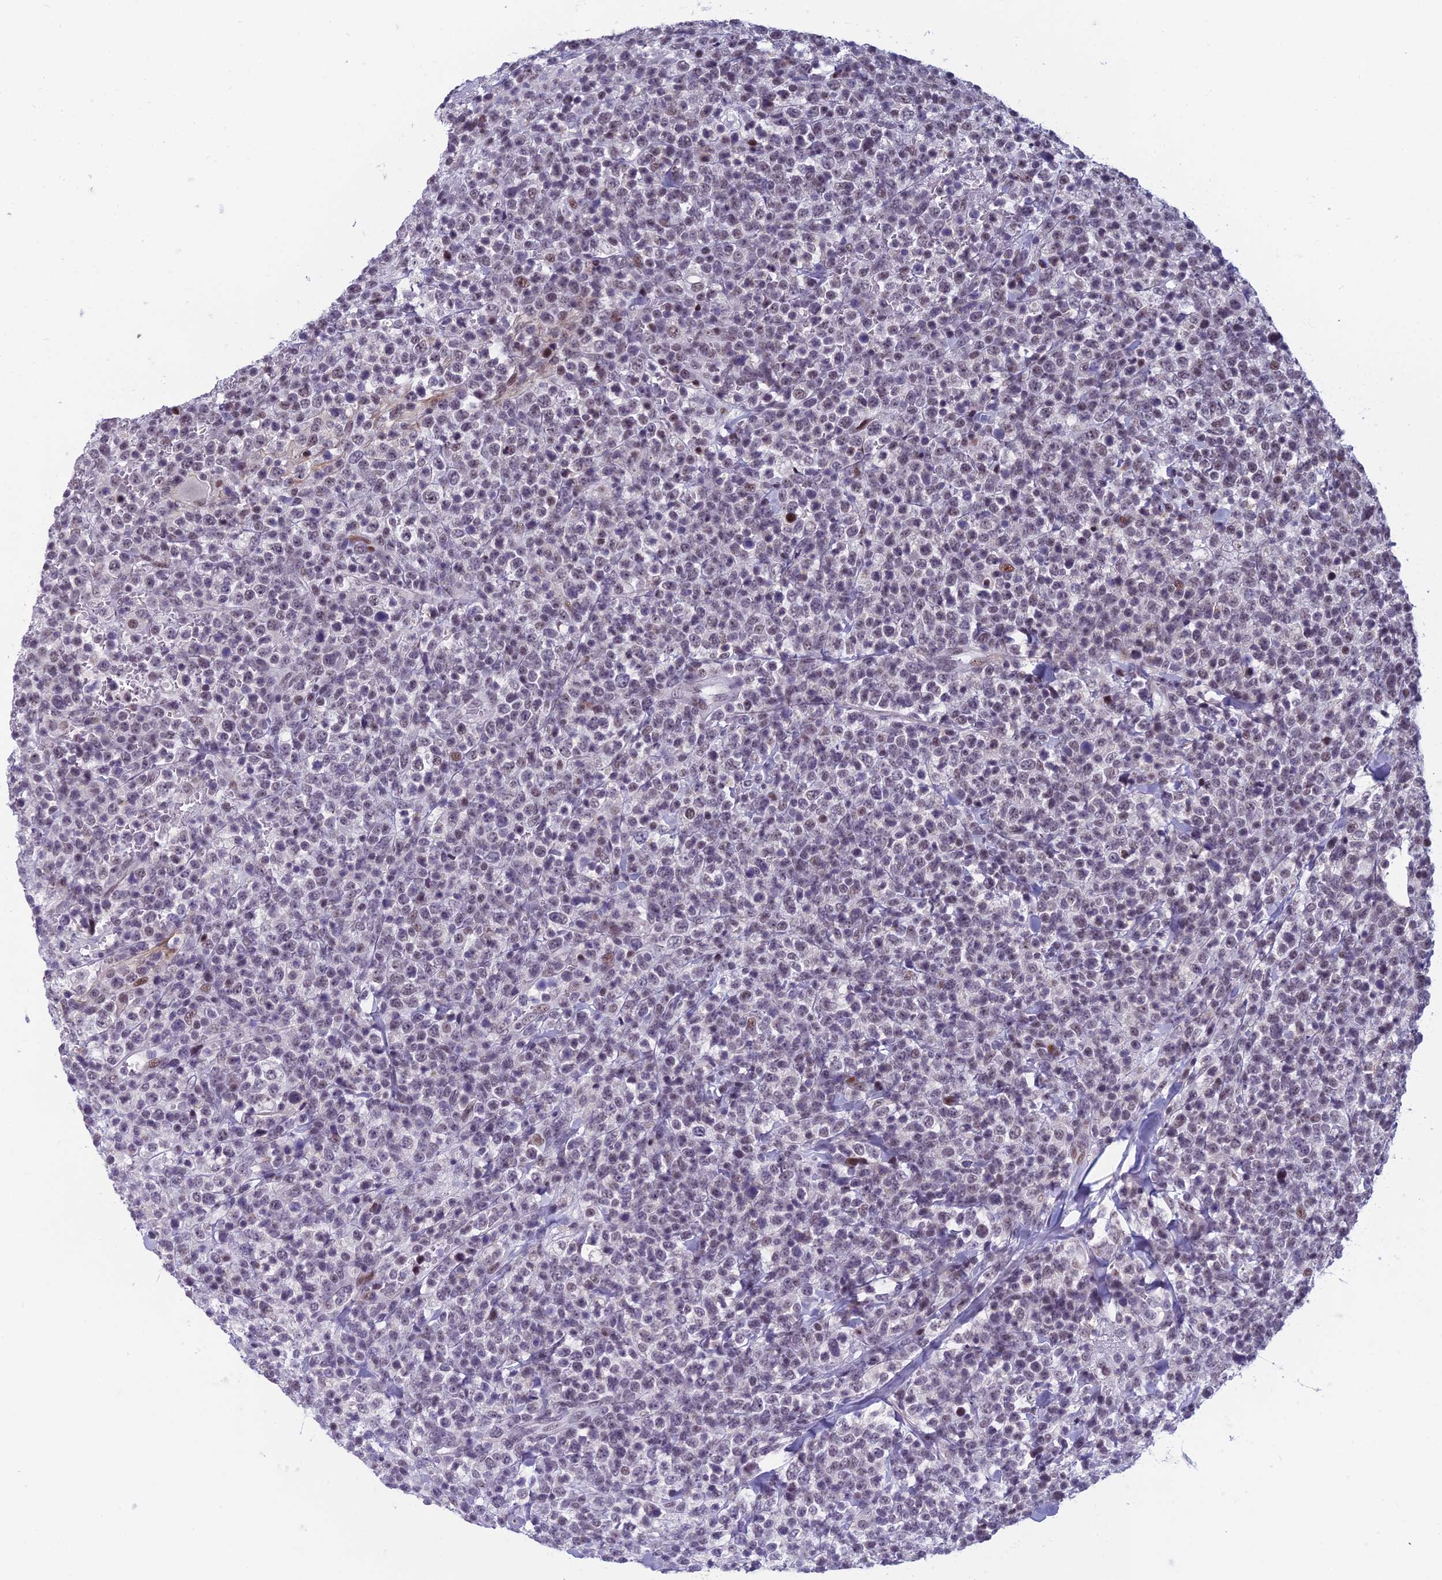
{"staining": {"intensity": "moderate", "quantity": "<25%", "location": "nuclear"}, "tissue": "lymphoma", "cell_type": "Tumor cells", "image_type": "cancer", "snomed": [{"axis": "morphology", "description": "Malignant lymphoma, non-Hodgkin's type, High grade"}, {"axis": "topography", "description": "Colon"}], "caption": "High-grade malignant lymphoma, non-Hodgkin's type was stained to show a protein in brown. There is low levels of moderate nuclear staining in approximately <25% of tumor cells.", "gene": "RGS17", "patient": {"sex": "female", "age": 53}}